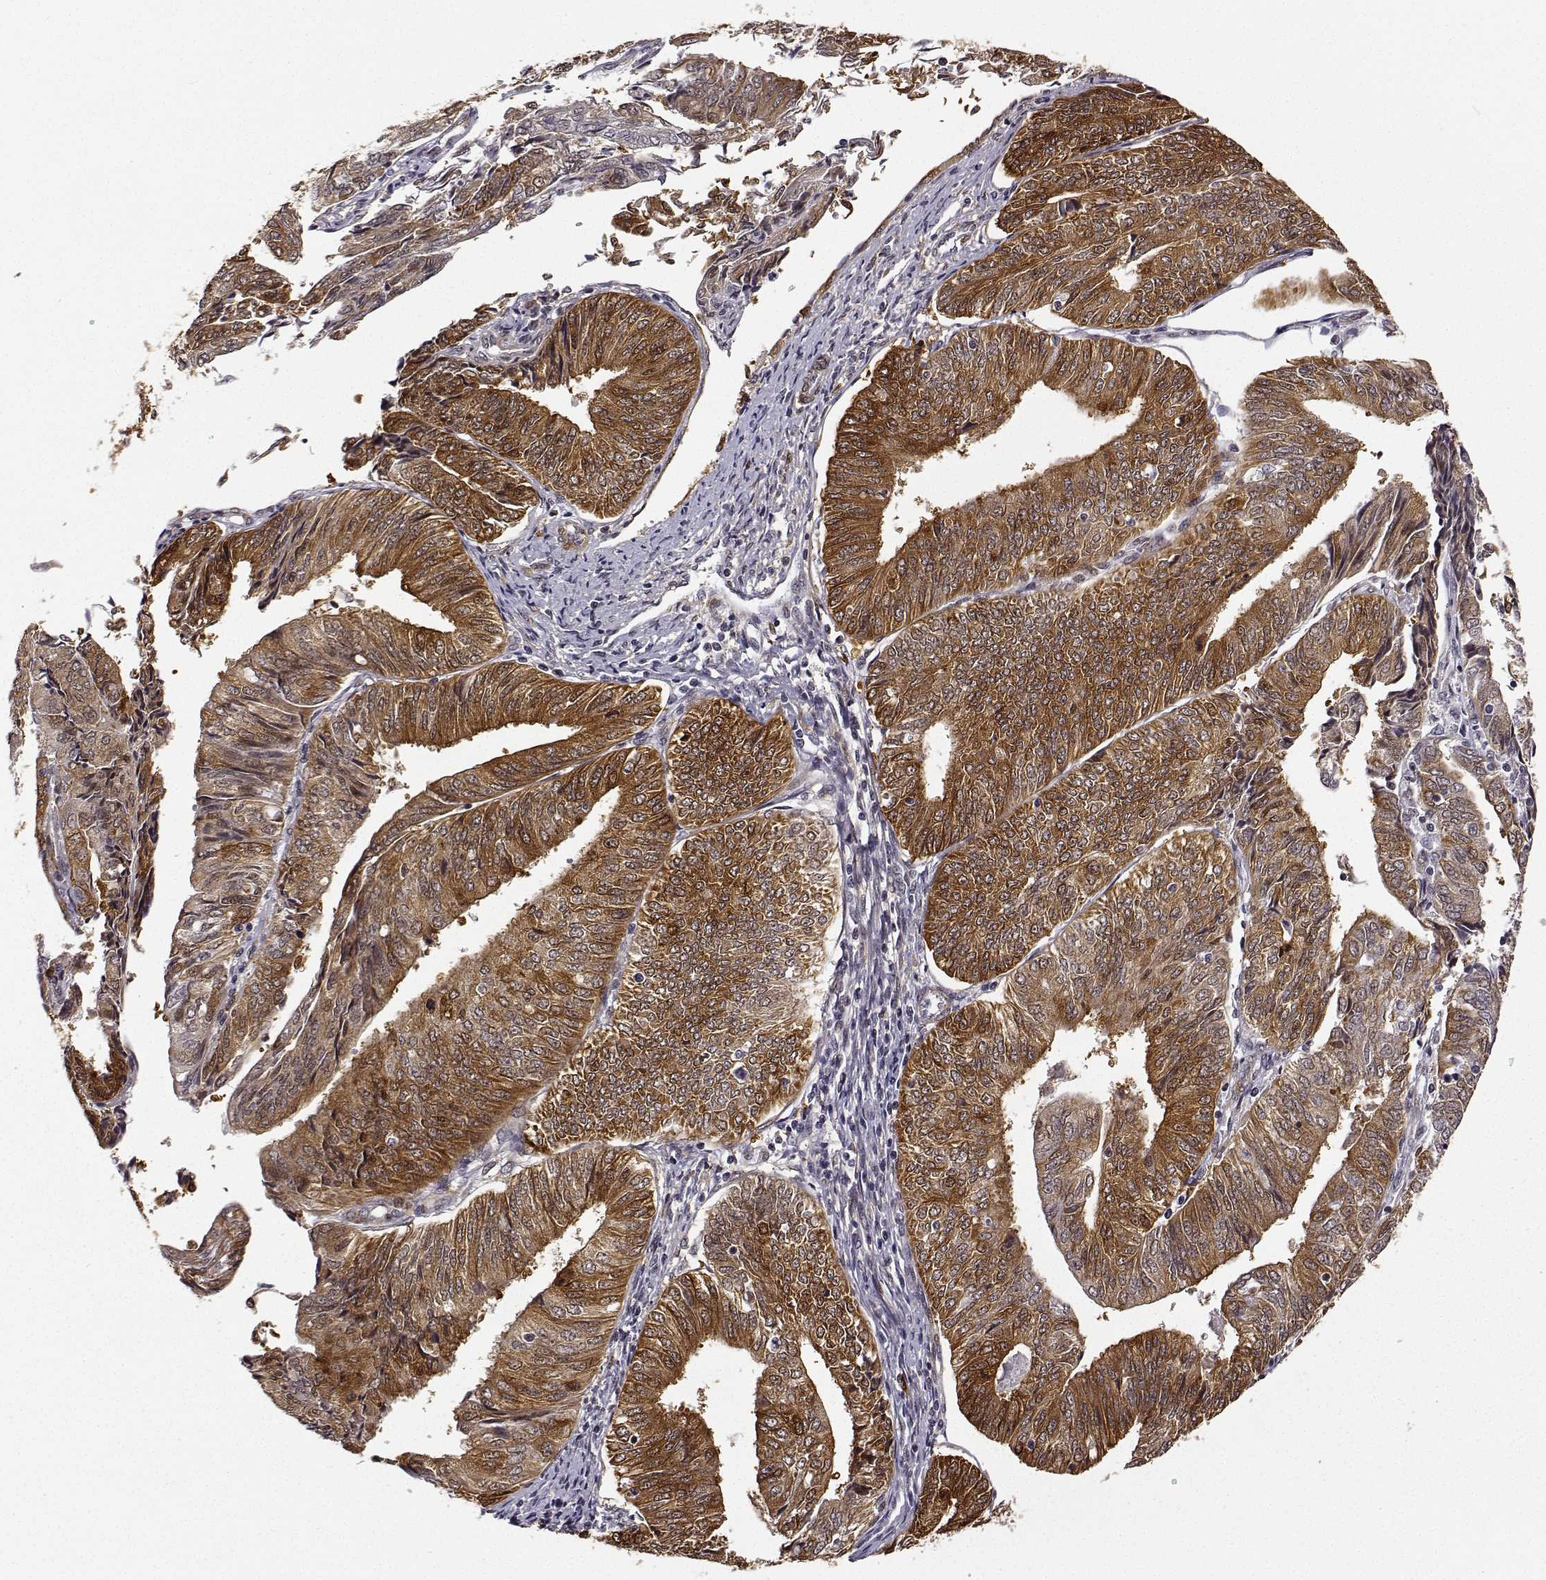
{"staining": {"intensity": "moderate", "quantity": ">75%", "location": "cytoplasmic/membranous"}, "tissue": "endometrial cancer", "cell_type": "Tumor cells", "image_type": "cancer", "snomed": [{"axis": "morphology", "description": "Adenocarcinoma, NOS"}, {"axis": "topography", "description": "Endometrium"}], "caption": "A photomicrograph showing moderate cytoplasmic/membranous expression in about >75% of tumor cells in endometrial cancer (adenocarcinoma), as visualized by brown immunohistochemical staining.", "gene": "PHGDH", "patient": {"sex": "female", "age": 58}}